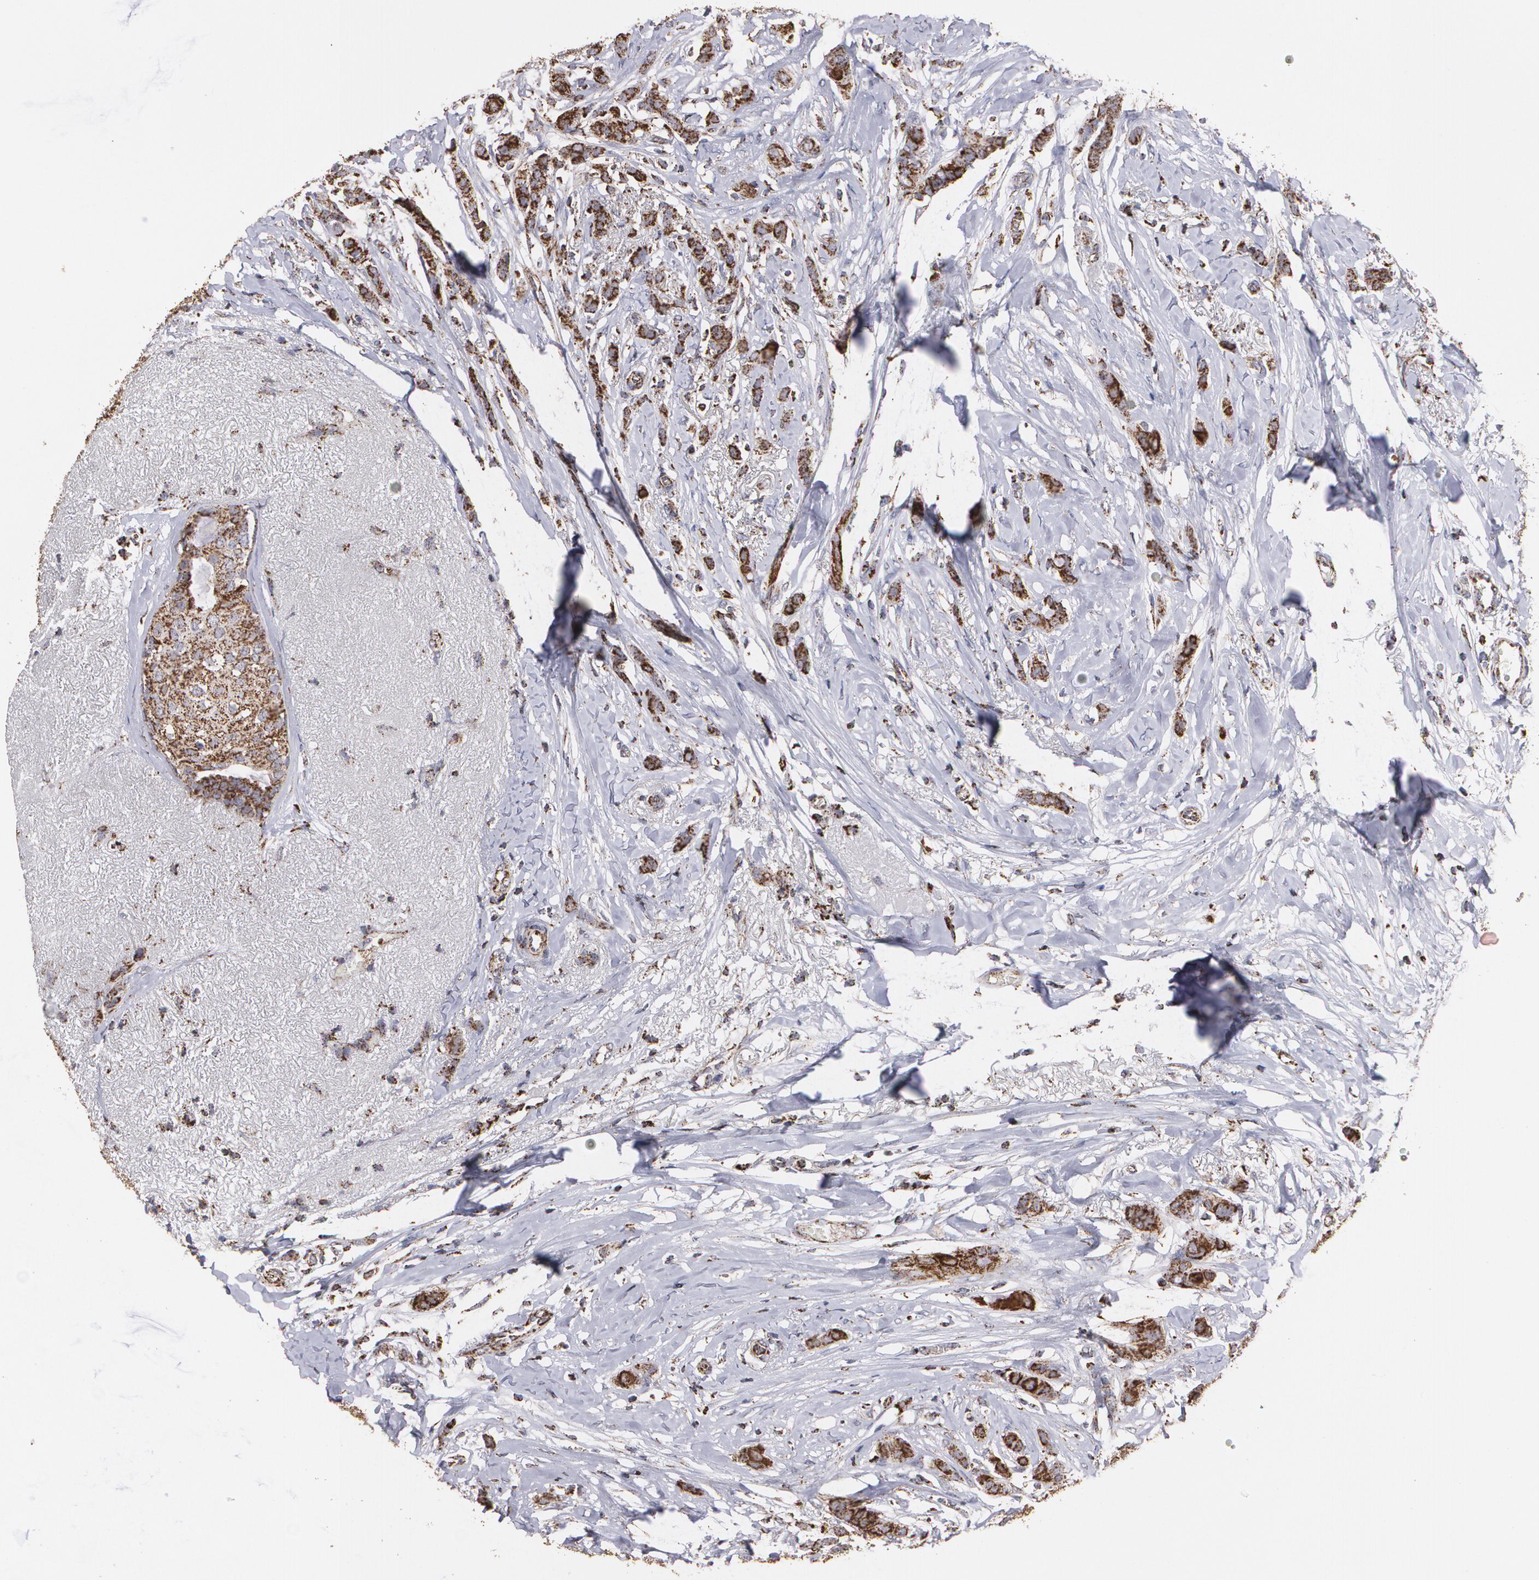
{"staining": {"intensity": "strong", "quantity": ">75%", "location": "cytoplasmic/membranous"}, "tissue": "breast cancer", "cell_type": "Tumor cells", "image_type": "cancer", "snomed": [{"axis": "morphology", "description": "Lobular carcinoma"}, {"axis": "topography", "description": "Breast"}], "caption": "Breast cancer (lobular carcinoma) stained with immunohistochemistry reveals strong cytoplasmic/membranous expression in about >75% of tumor cells.", "gene": "HSPD1", "patient": {"sex": "female", "age": 55}}